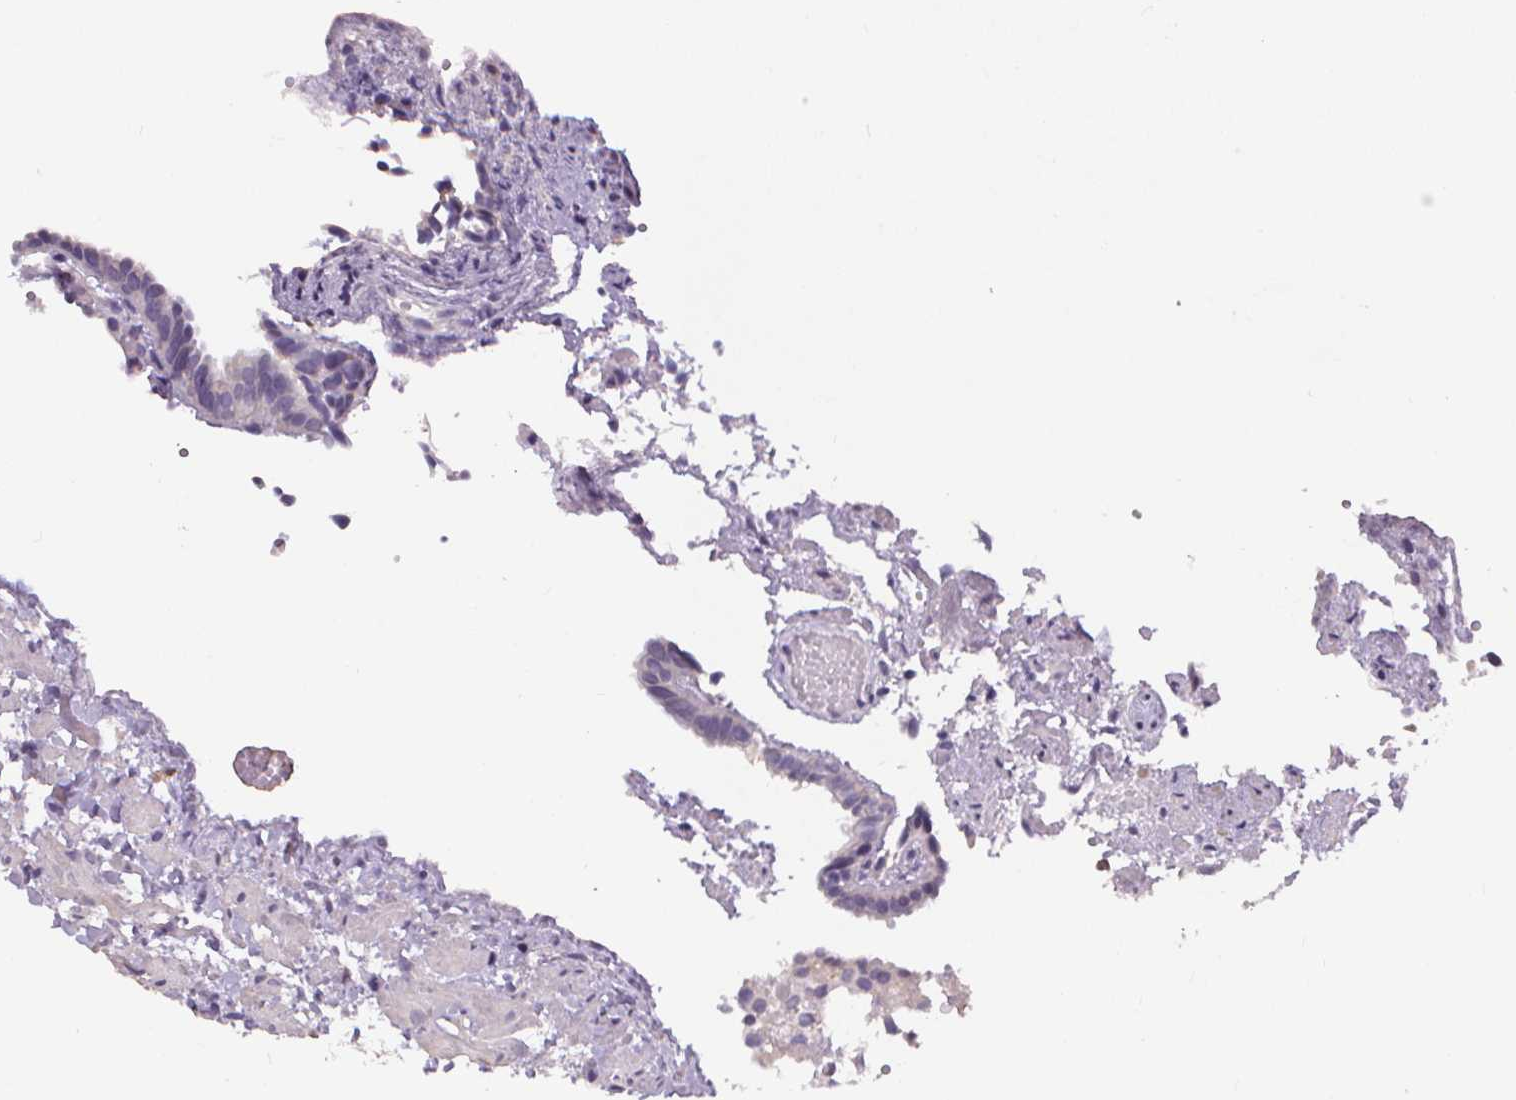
{"staining": {"intensity": "negative", "quantity": "none", "location": "none"}, "tissue": "fallopian tube", "cell_type": "Glandular cells", "image_type": "normal", "snomed": [{"axis": "morphology", "description": "Normal tissue, NOS"}, {"axis": "topography", "description": "Fallopian tube"}], "caption": "There is no significant expression in glandular cells of fallopian tube. (DAB (3,3'-diaminobenzidine) immunohistochemistry visualized using brightfield microscopy, high magnification).", "gene": "ATP6V1D", "patient": {"sex": "female", "age": 37}}